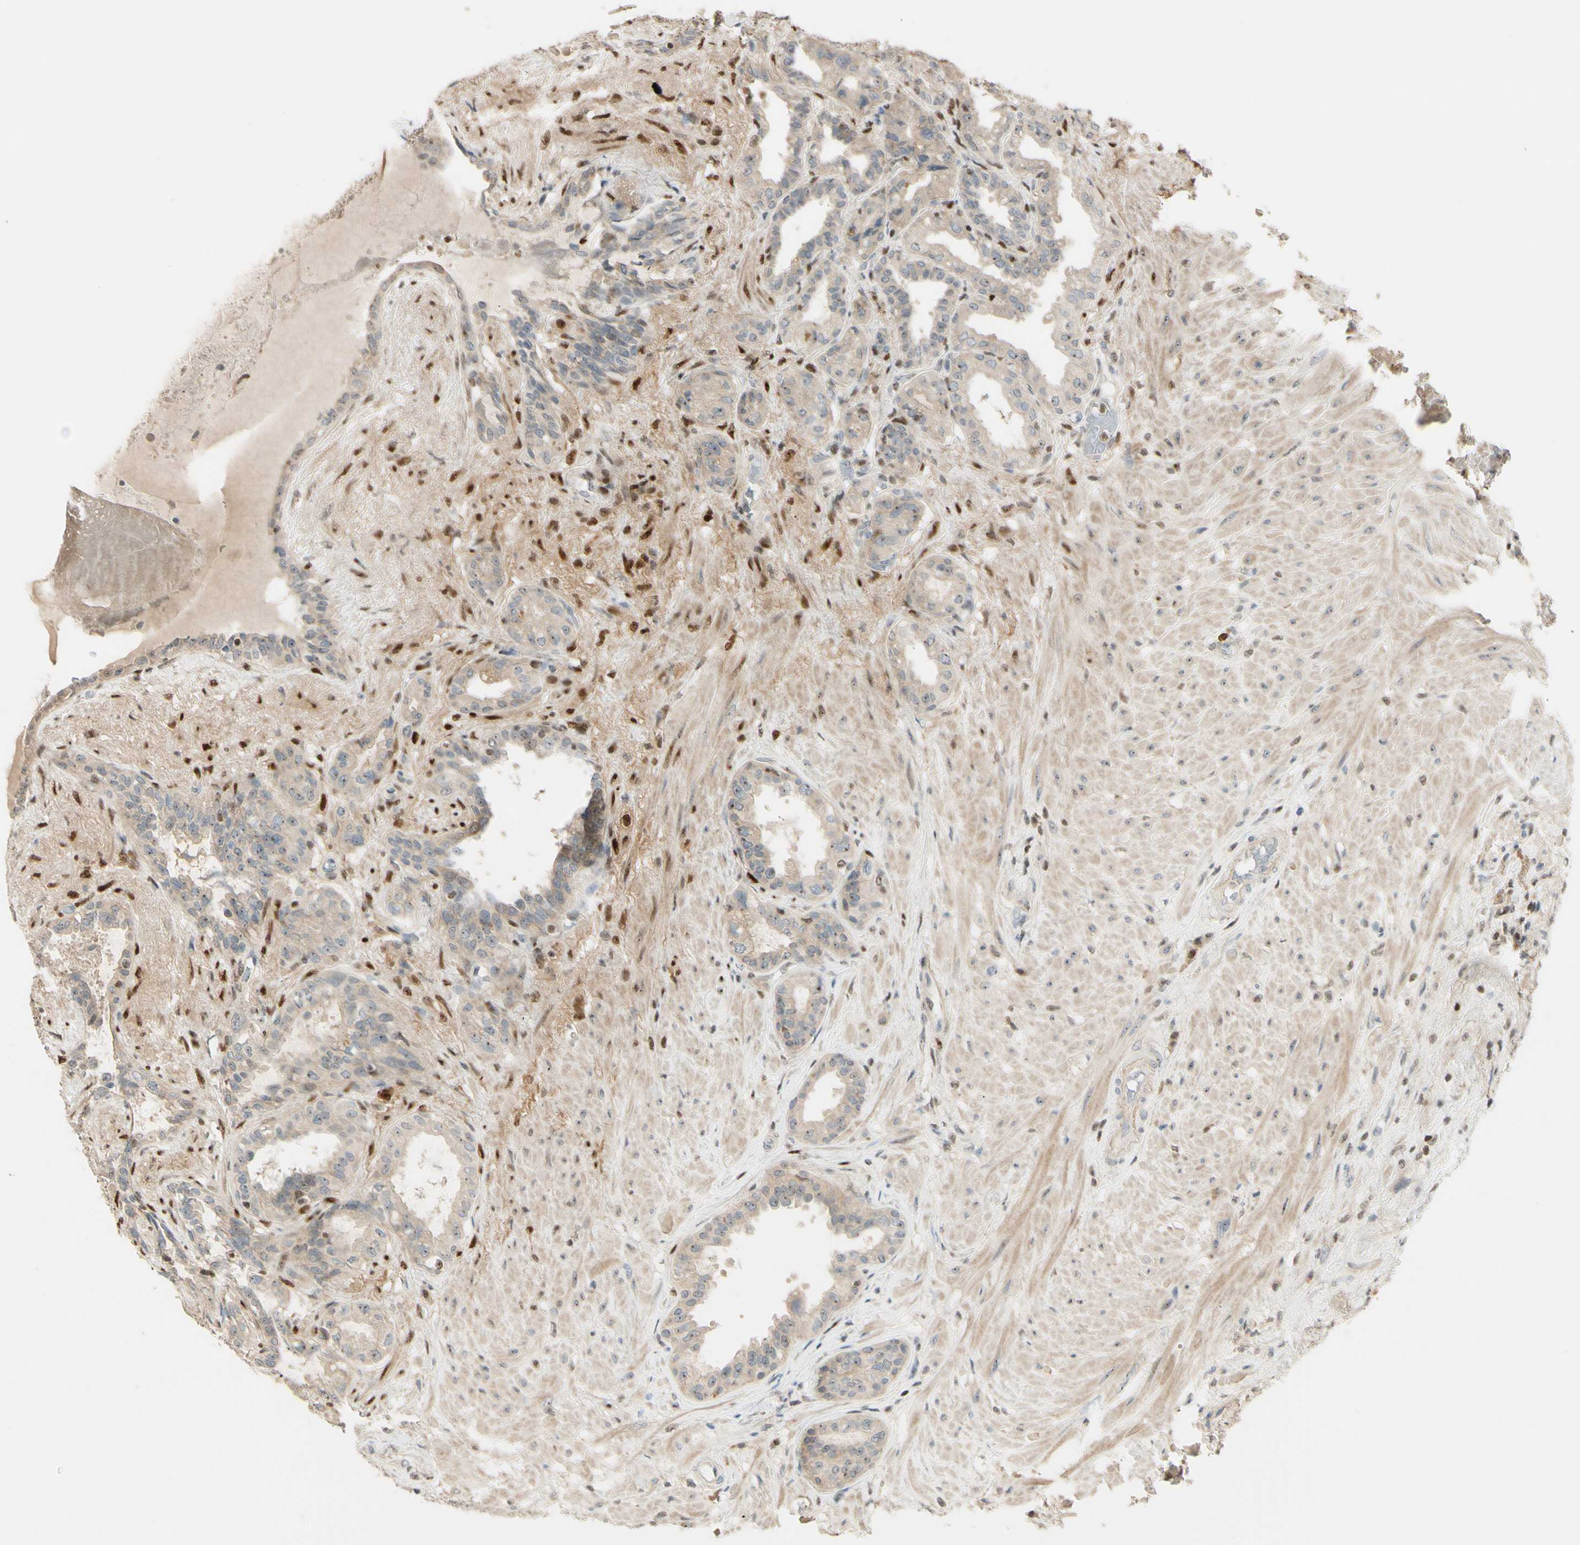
{"staining": {"intensity": "weak", "quantity": ">75%", "location": "cytoplasmic/membranous"}, "tissue": "seminal vesicle", "cell_type": "Glandular cells", "image_type": "normal", "snomed": [{"axis": "morphology", "description": "Normal tissue, NOS"}, {"axis": "topography", "description": "Seminal veicle"}], "caption": "Protein expression by immunohistochemistry (IHC) exhibits weak cytoplasmic/membranous positivity in about >75% of glandular cells in unremarkable seminal vesicle.", "gene": "NFYA", "patient": {"sex": "male", "age": 61}}